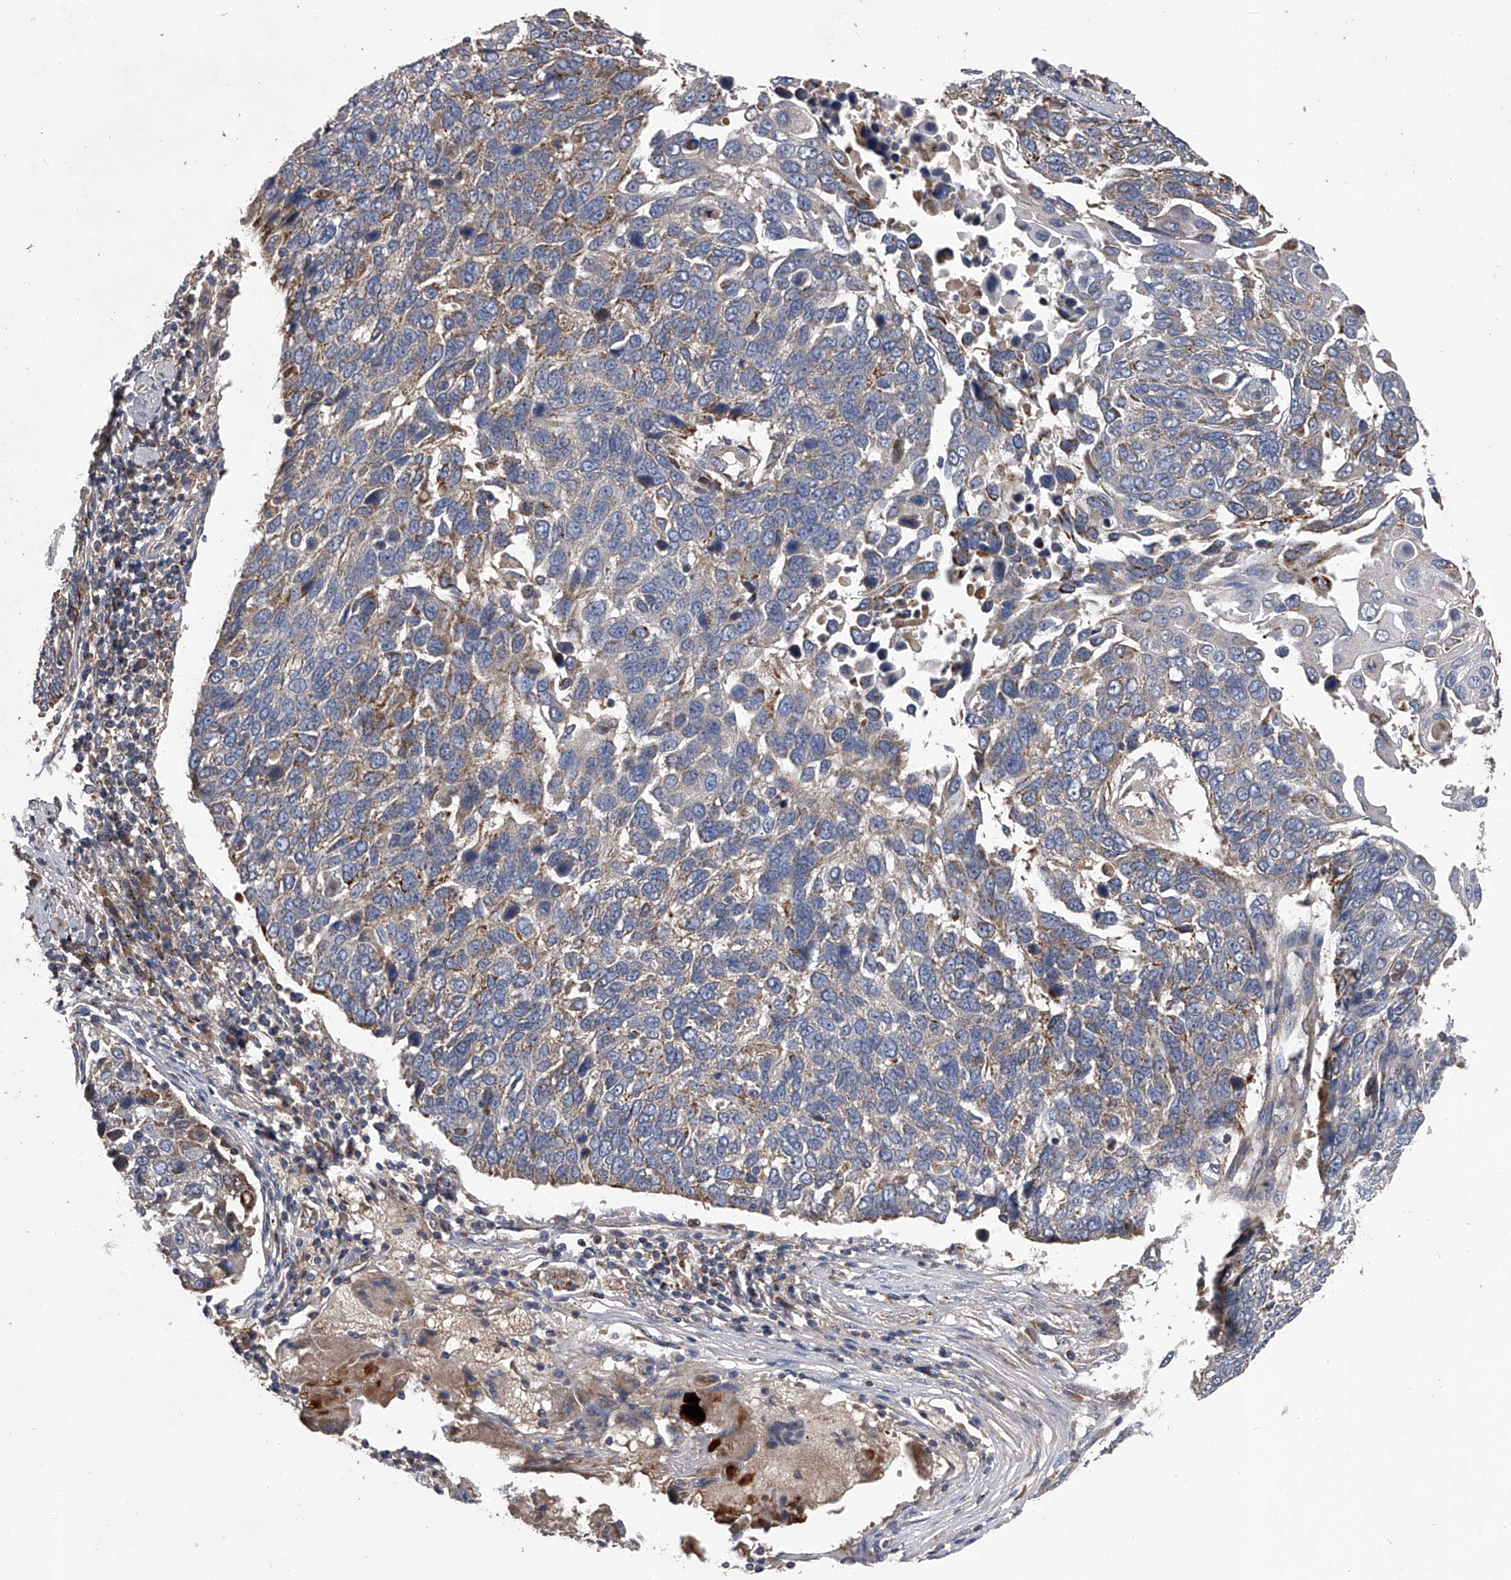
{"staining": {"intensity": "moderate", "quantity": "<25%", "location": "cytoplasmic/membranous"}, "tissue": "lung cancer", "cell_type": "Tumor cells", "image_type": "cancer", "snomed": [{"axis": "morphology", "description": "Squamous cell carcinoma, NOS"}, {"axis": "topography", "description": "Lung"}], "caption": "A high-resolution micrograph shows immunohistochemistry (IHC) staining of squamous cell carcinoma (lung), which shows moderate cytoplasmic/membranous positivity in about <25% of tumor cells.", "gene": "NRP1", "patient": {"sex": "male", "age": 66}}